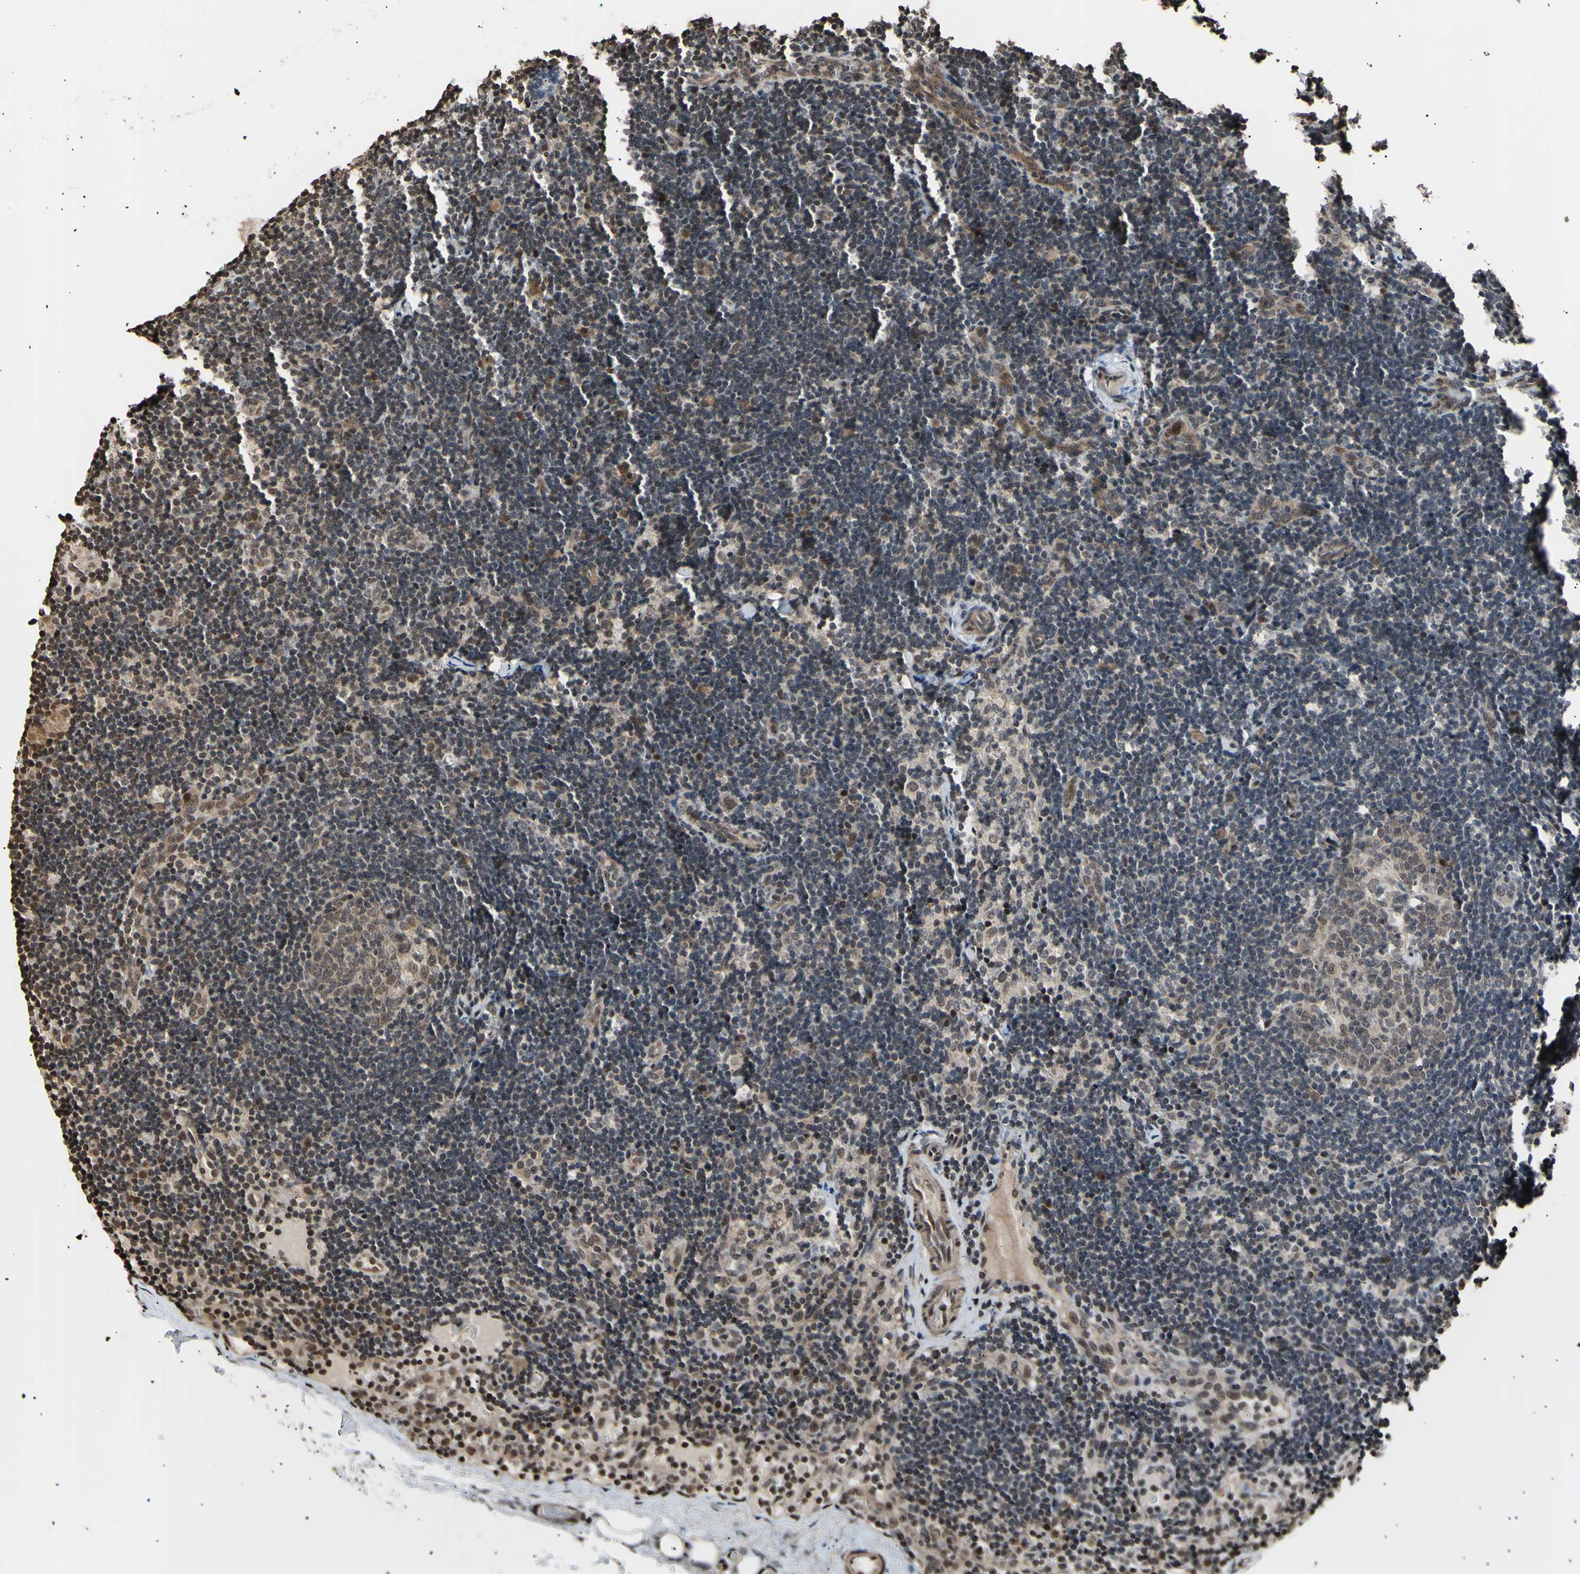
{"staining": {"intensity": "moderate", "quantity": "<25%", "location": "cytoplasmic/membranous,nuclear"}, "tissue": "lymph node", "cell_type": "Germinal center cells", "image_type": "normal", "snomed": [{"axis": "morphology", "description": "Normal tissue, NOS"}, {"axis": "topography", "description": "Lymph node"}], "caption": "Protein staining of unremarkable lymph node shows moderate cytoplasmic/membranous,nuclear staining in approximately <25% of germinal center cells. (IHC, brightfield microscopy, high magnification).", "gene": "ANAPC7", "patient": {"sex": "female", "age": 14}}